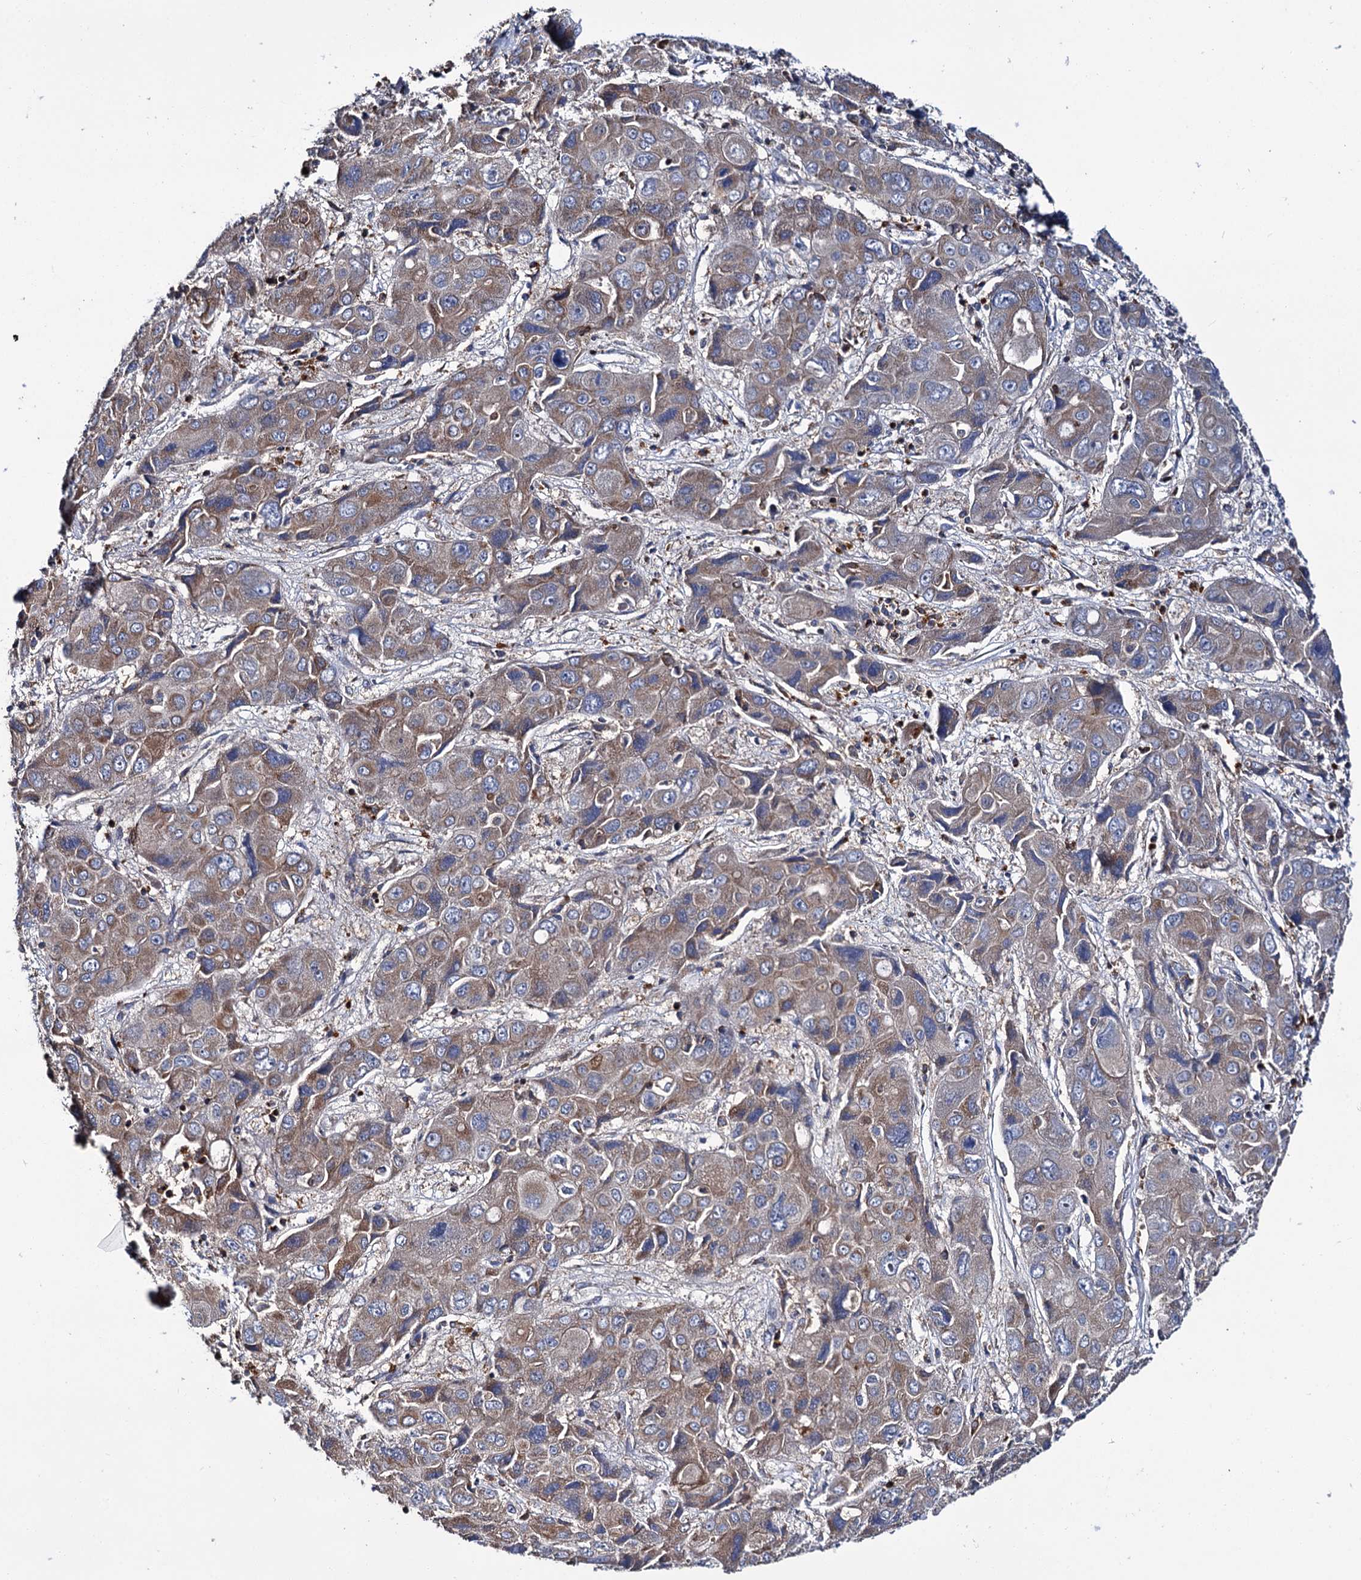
{"staining": {"intensity": "moderate", "quantity": ">75%", "location": "cytoplasmic/membranous"}, "tissue": "liver cancer", "cell_type": "Tumor cells", "image_type": "cancer", "snomed": [{"axis": "morphology", "description": "Cholangiocarcinoma"}, {"axis": "topography", "description": "Liver"}], "caption": "Immunohistochemical staining of cholangiocarcinoma (liver) displays moderate cytoplasmic/membranous protein expression in about >75% of tumor cells.", "gene": "UBASH3B", "patient": {"sex": "male", "age": 67}}